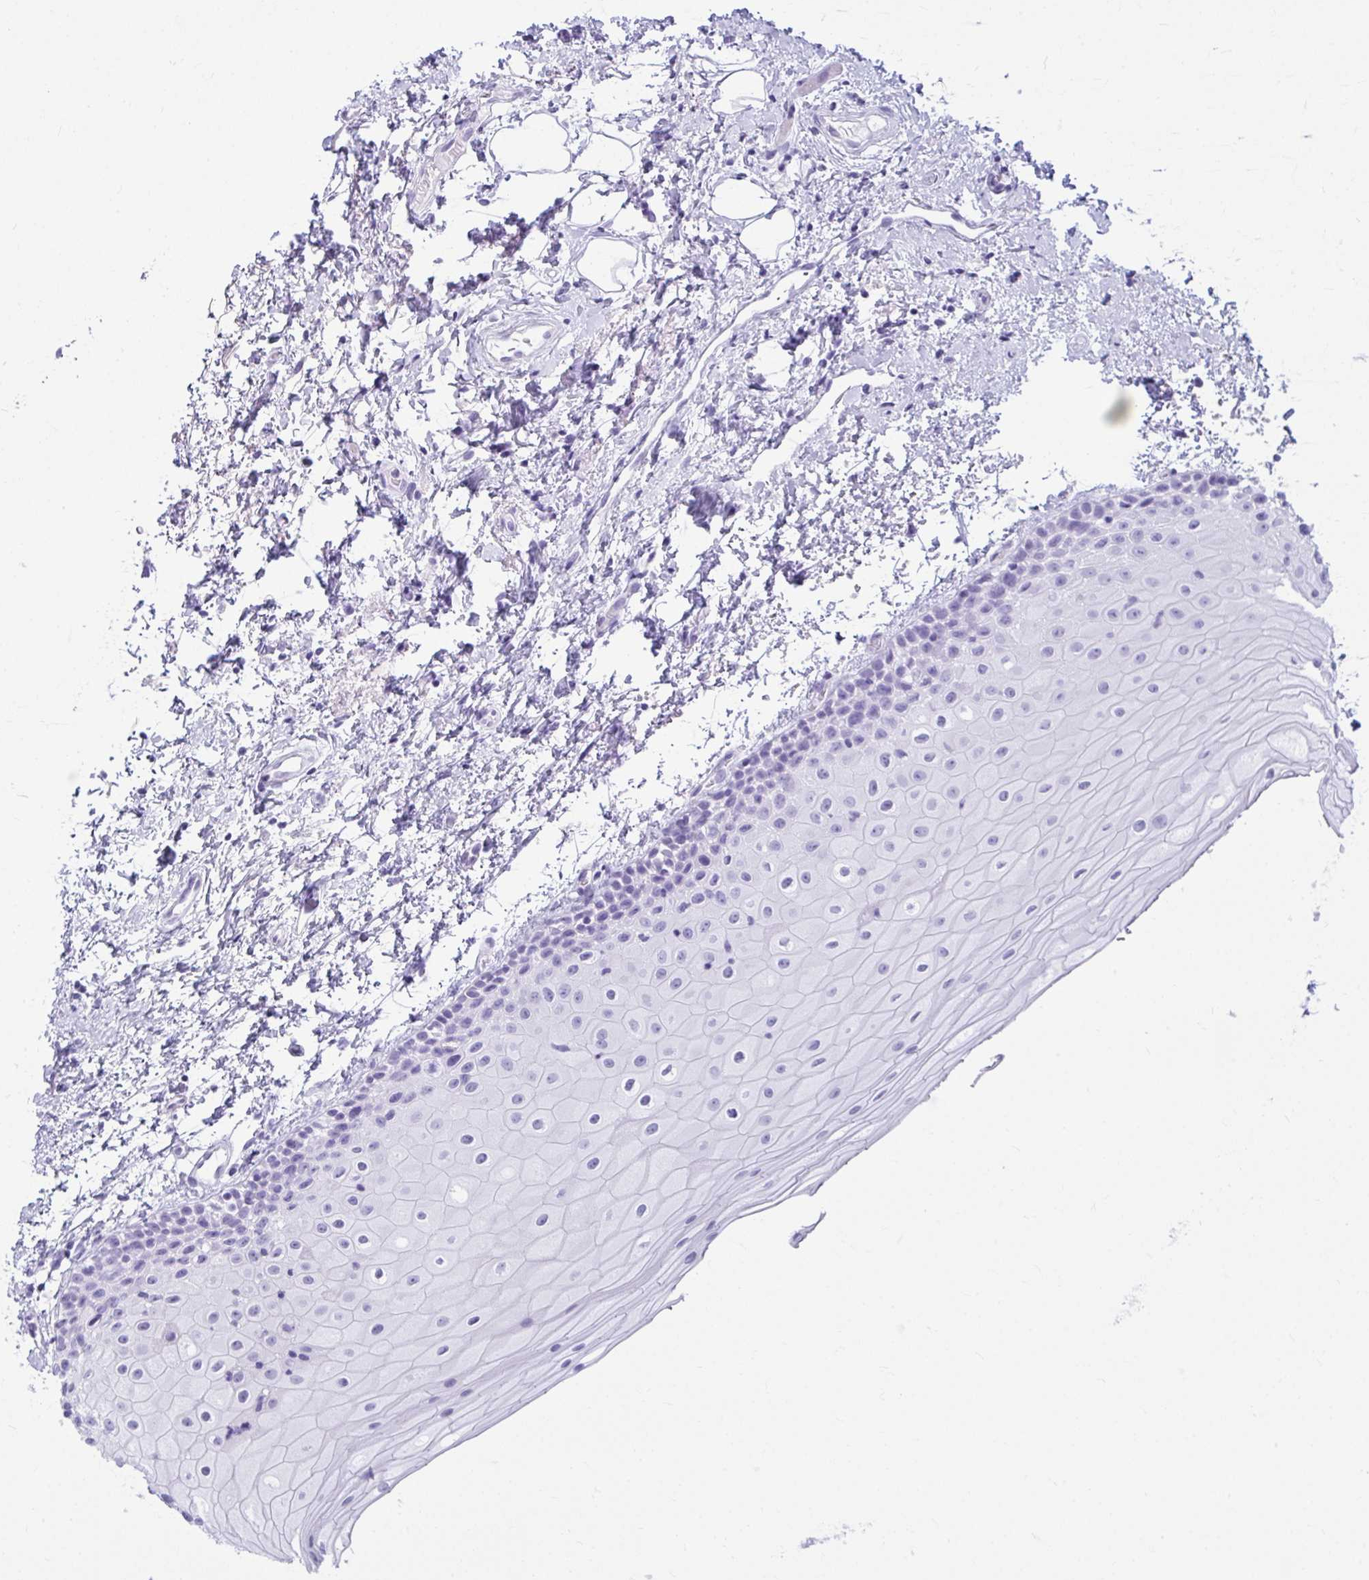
{"staining": {"intensity": "negative", "quantity": "none", "location": "none"}, "tissue": "oral mucosa", "cell_type": "Squamous epithelial cells", "image_type": "normal", "snomed": [{"axis": "morphology", "description": "Normal tissue, NOS"}, {"axis": "topography", "description": "Oral tissue"}], "caption": "There is no significant staining in squamous epithelial cells of oral mucosa.", "gene": "CLGN", "patient": {"sex": "female", "age": 82}}